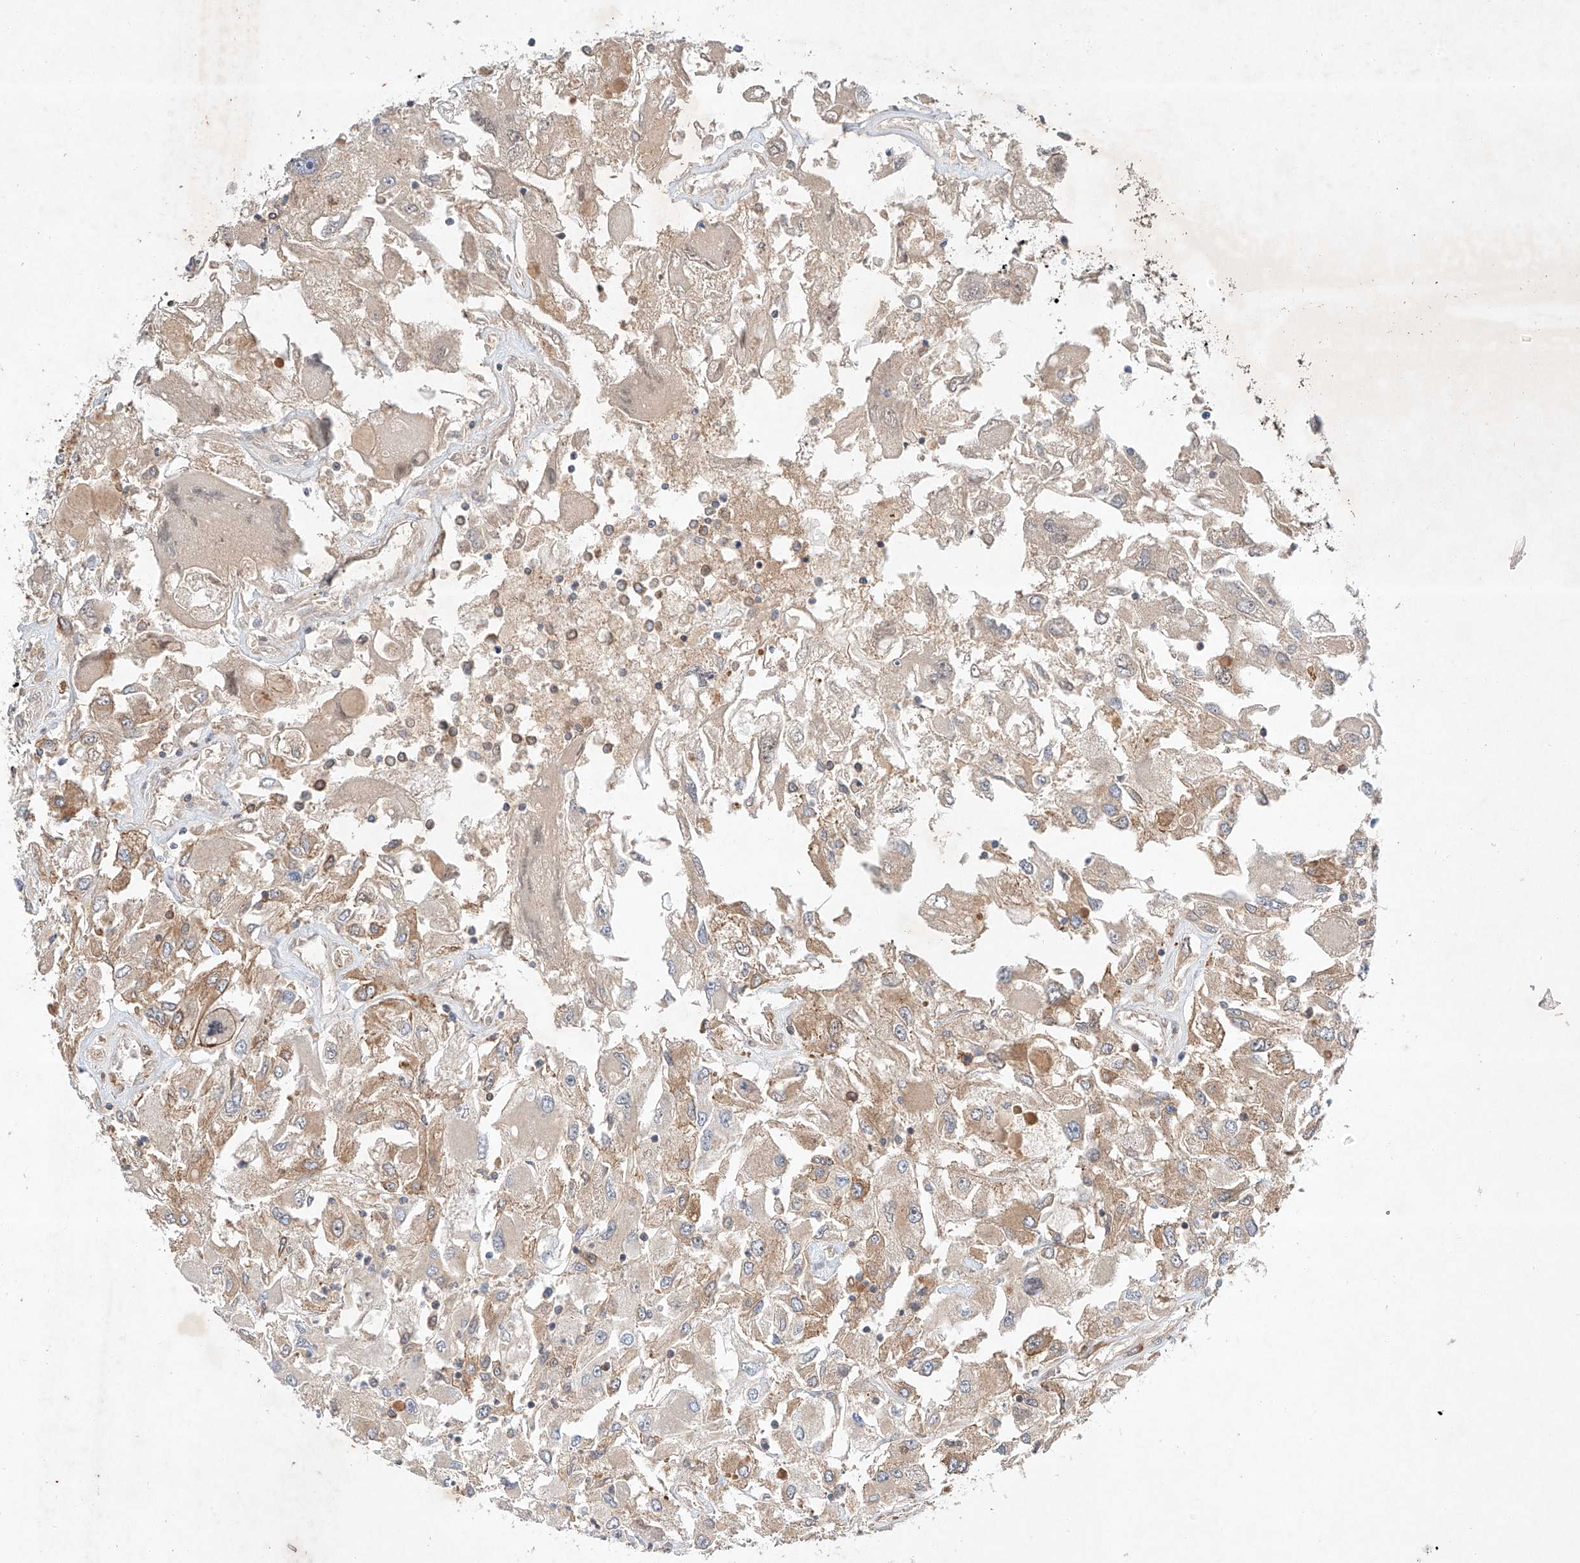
{"staining": {"intensity": "moderate", "quantity": "25%-75%", "location": "cytoplasmic/membranous"}, "tissue": "renal cancer", "cell_type": "Tumor cells", "image_type": "cancer", "snomed": [{"axis": "morphology", "description": "Adenocarcinoma, NOS"}, {"axis": "topography", "description": "Kidney"}], "caption": "Brown immunohistochemical staining in renal adenocarcinoma shows moderate cytoplasmic/membranous expression in approximately 25%-75% of tumor cells.", "gene": "ARHGAP33", "patient": {"sex": "female", "age": 52}}